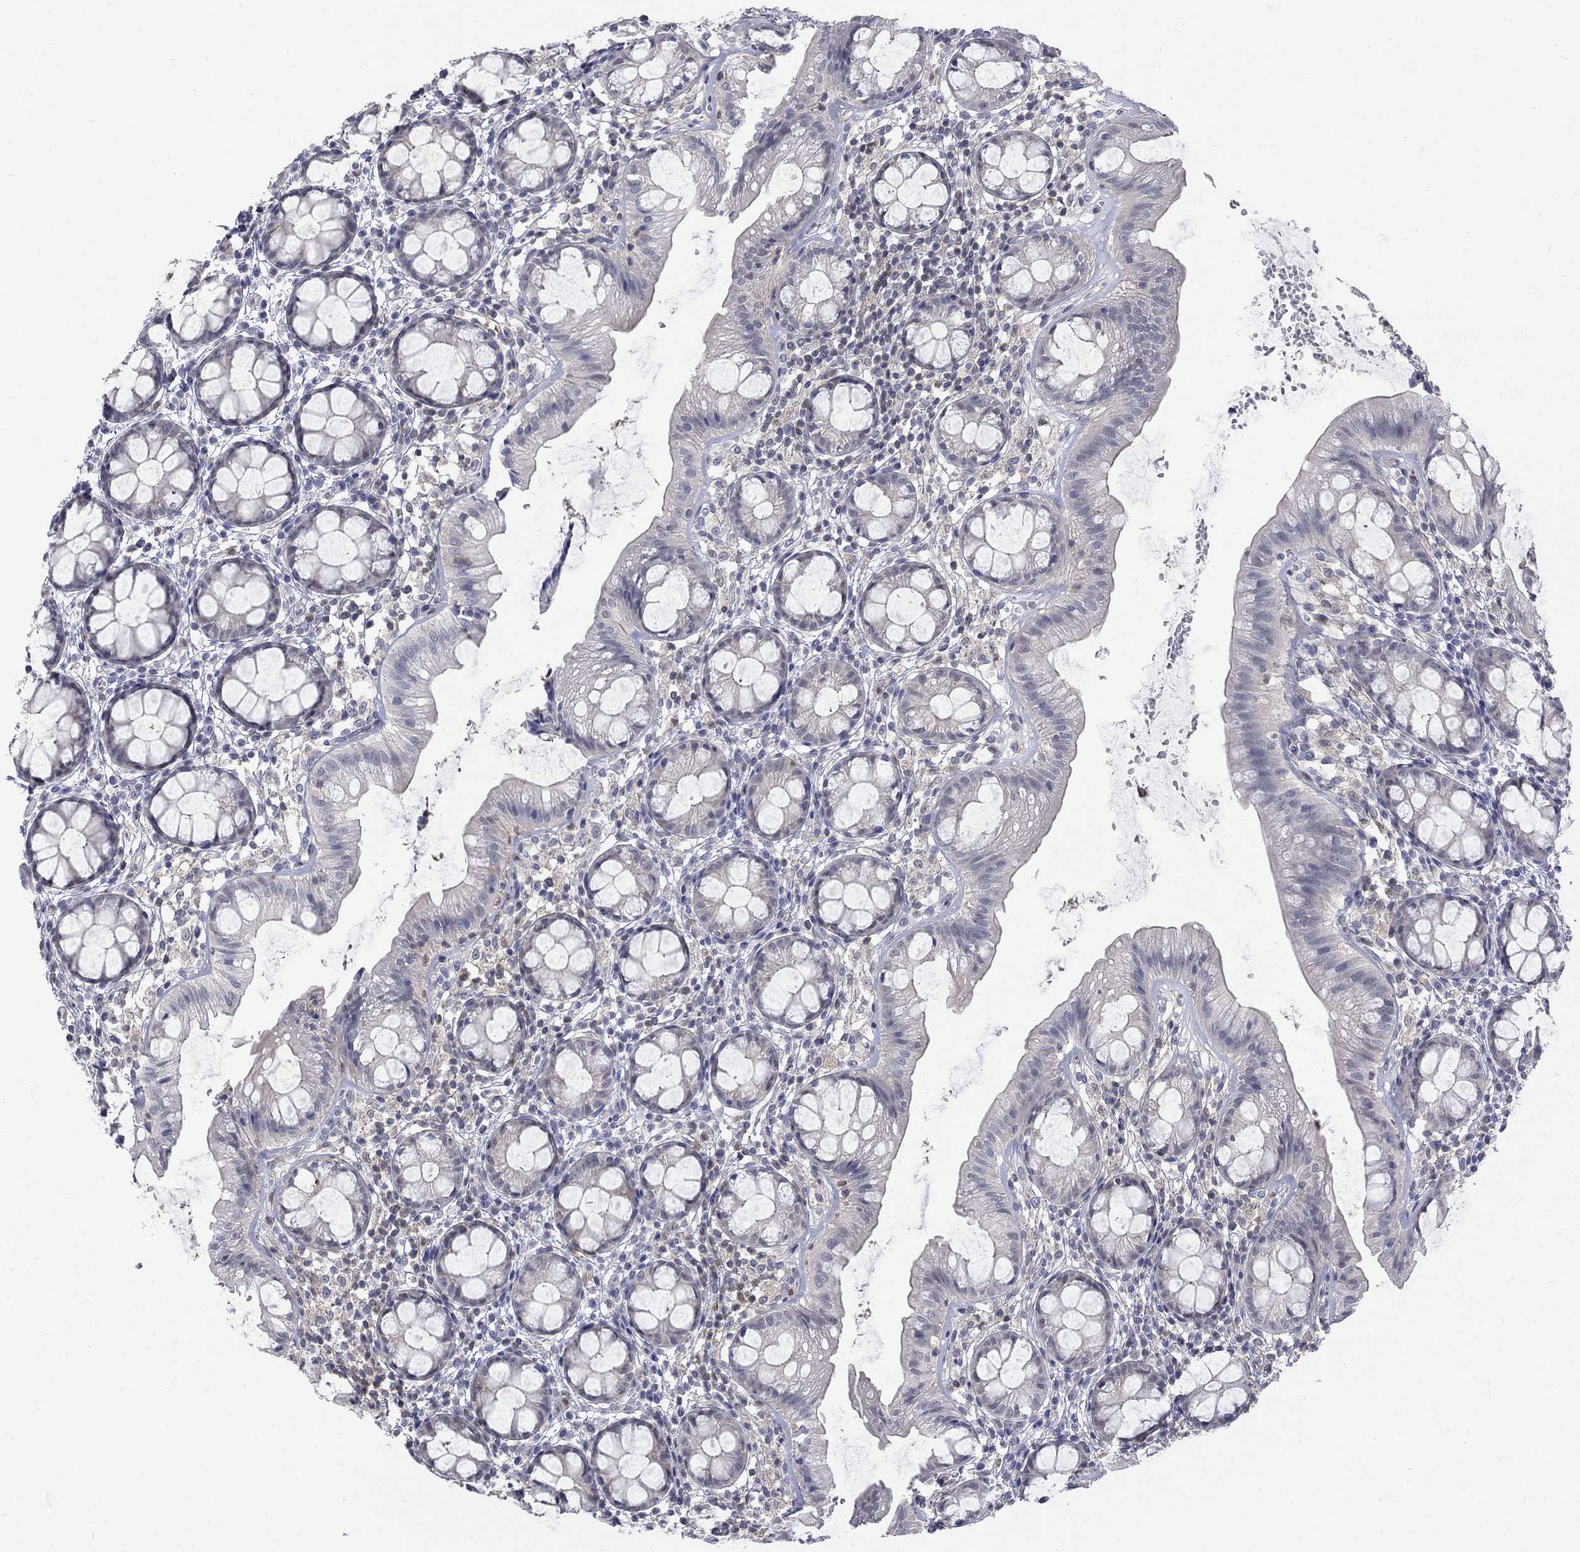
{"staining": {"intensity": "negative", "quantity": "none", "location": "none"}, "tissue": "rectum", "cell_type": "Glandular cells", "image_type": "normal", "snomed": [{"axis": "morphology", "description": "Normal tissue, NOS"}, {"axis": "topography", "description": "Rectum"}], "caption": "Immunohistochemical staining of benign rectum reveals no significant staining in glandular cells. (Stains: DAB (3,3'-diaminobenzidine) IHC with hematoxylin counter stain, Microscopy: brightfield microscopy at high magnification).", "gene": "HKDC1", "patient": {"sex": "male", "age": 57}}